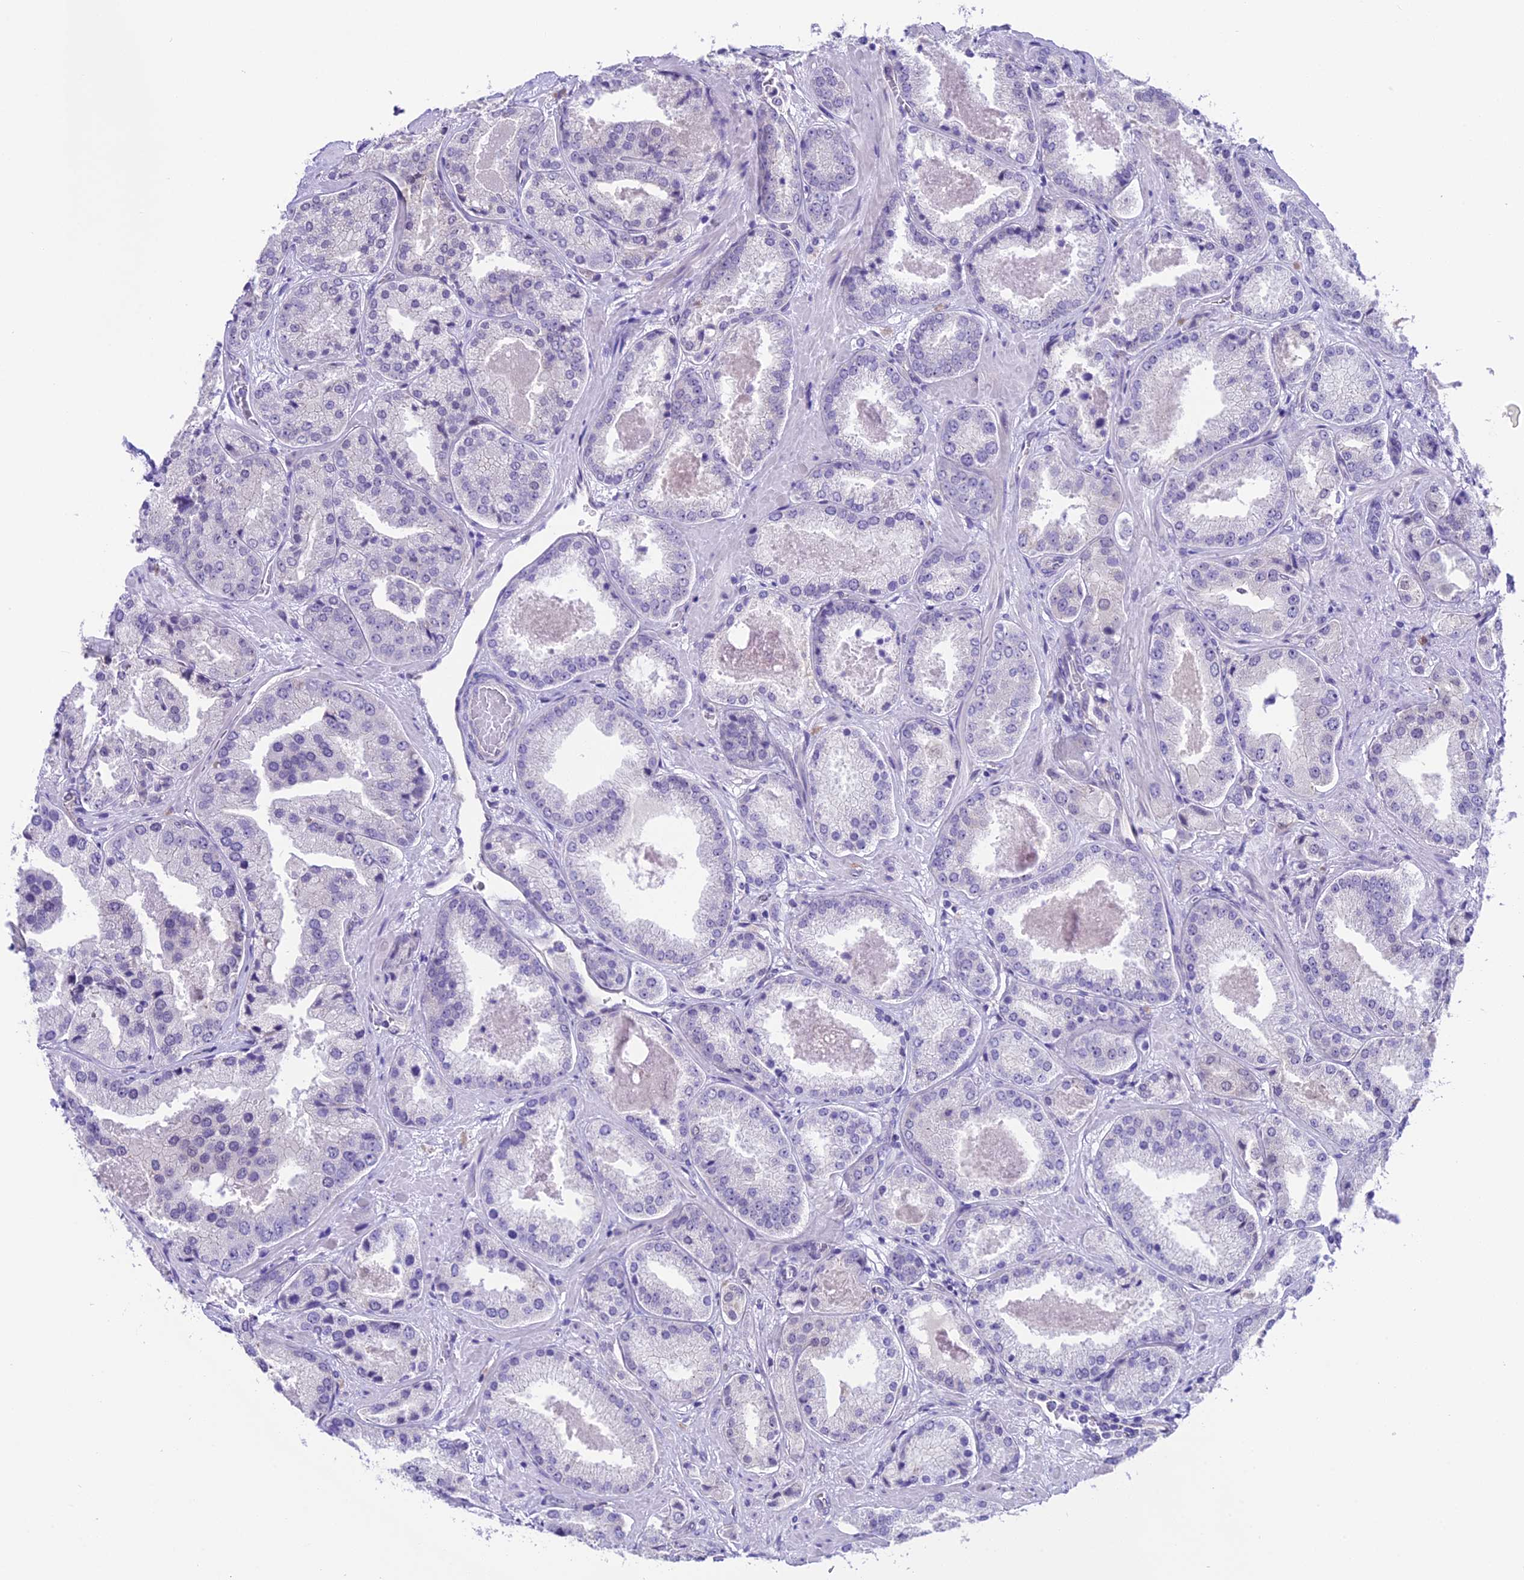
{"staining": {"intensity": "negative", "quantity": "none", "location": "none"}, "tissue": "prostate cancer", "cell_type": "Tumor cells", "image_type": "cancer", "snomed": [{"axis": "morphology", "description": "Adenocarcinoma, High grade"}, {"axis": "topography", "description": "Prostate"}], "caption": "IHC of prostate cancer exhibits no expression in tumor cells. Nuclei are stained in blue.", "gene": "PRR15", "patient": {"sex": "male", "age": 63}}